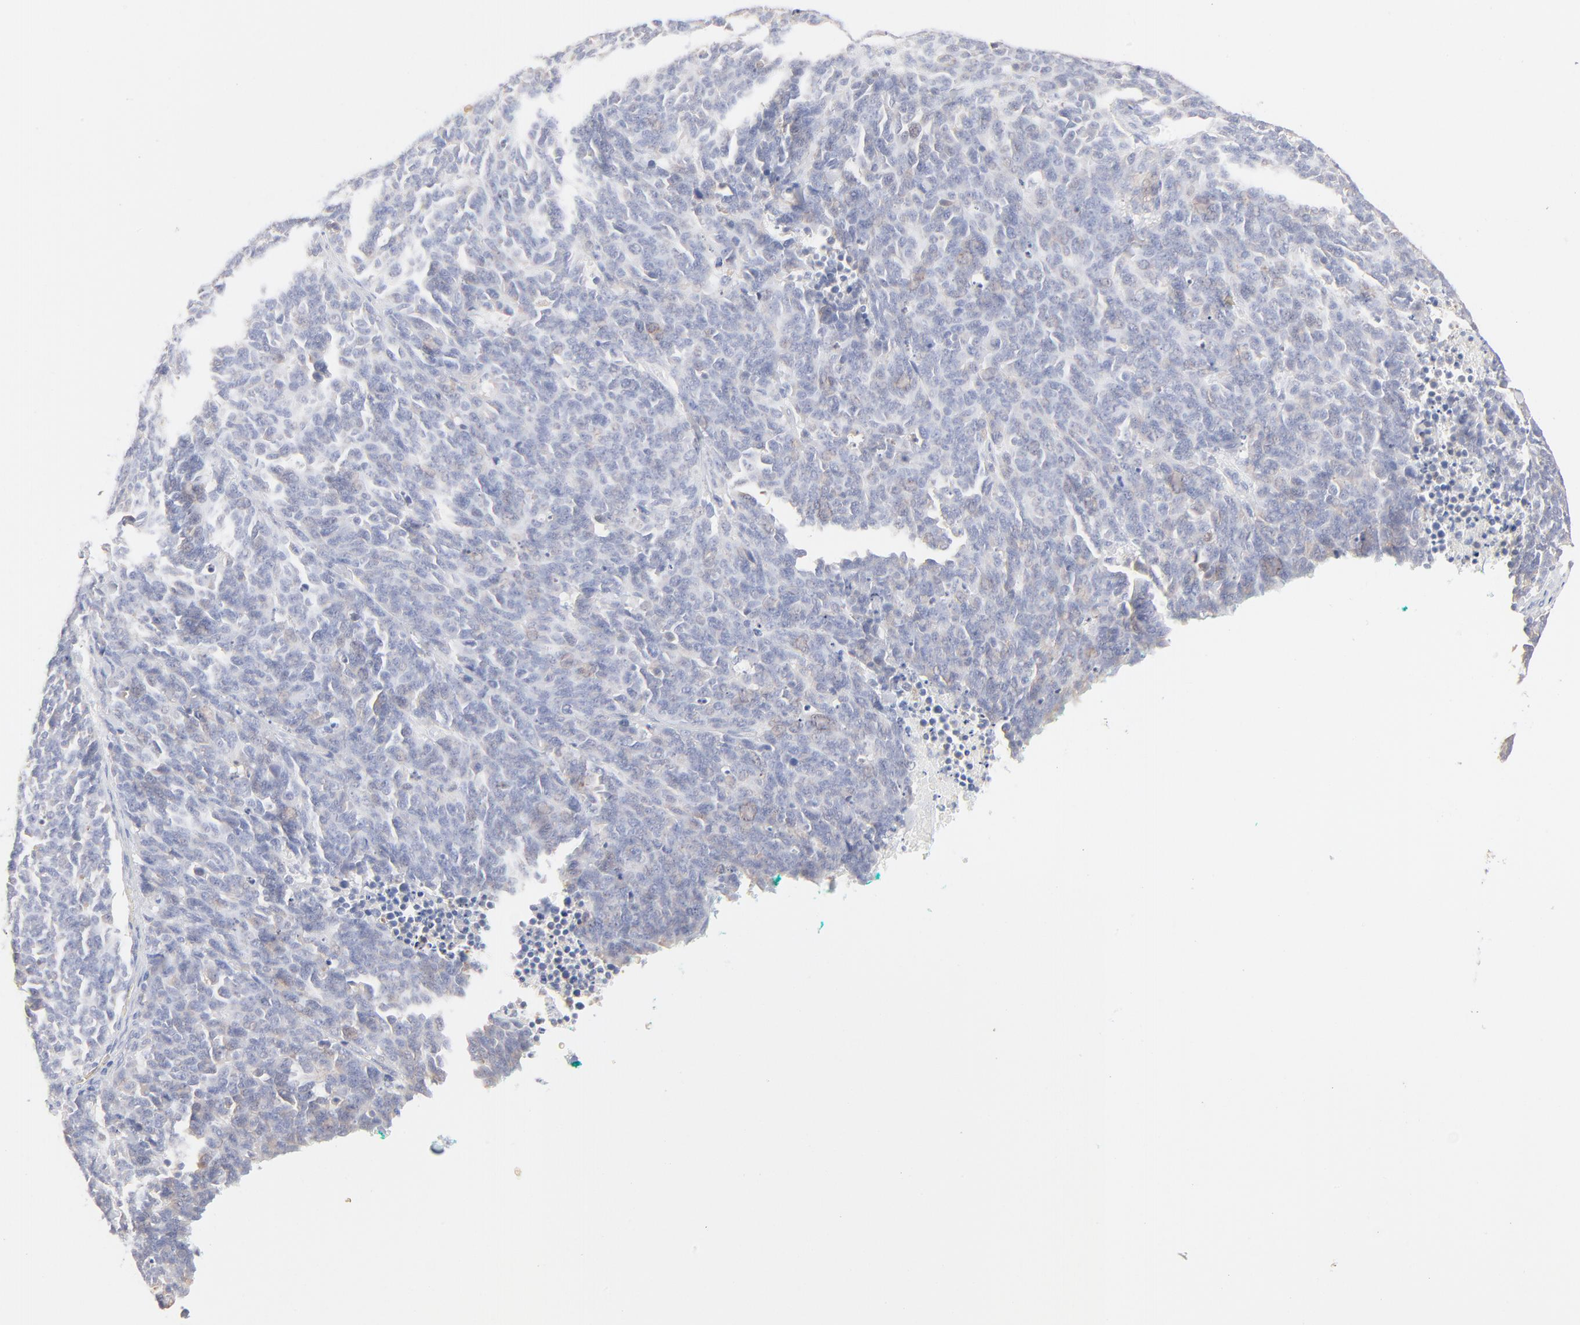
{"staining": {"intensity": "negative", "quantity": "none", "location": "none"}, "tissue": "lung cancer", "cell_type": "Tumor cells", "image_type": "cancer", "snomed": [{"axis": "morphology", "description": "Neoplasm, malignant, NOS"}, {"axis": "topography", "description": "Lung"}], "caption": "Lung neoplasm (malignant) stained for a protein using immunohistochemistry exhibits no positivity tumor cells.", "gene": "SPTB", "patient": {"sex": "female", "age": 58}}